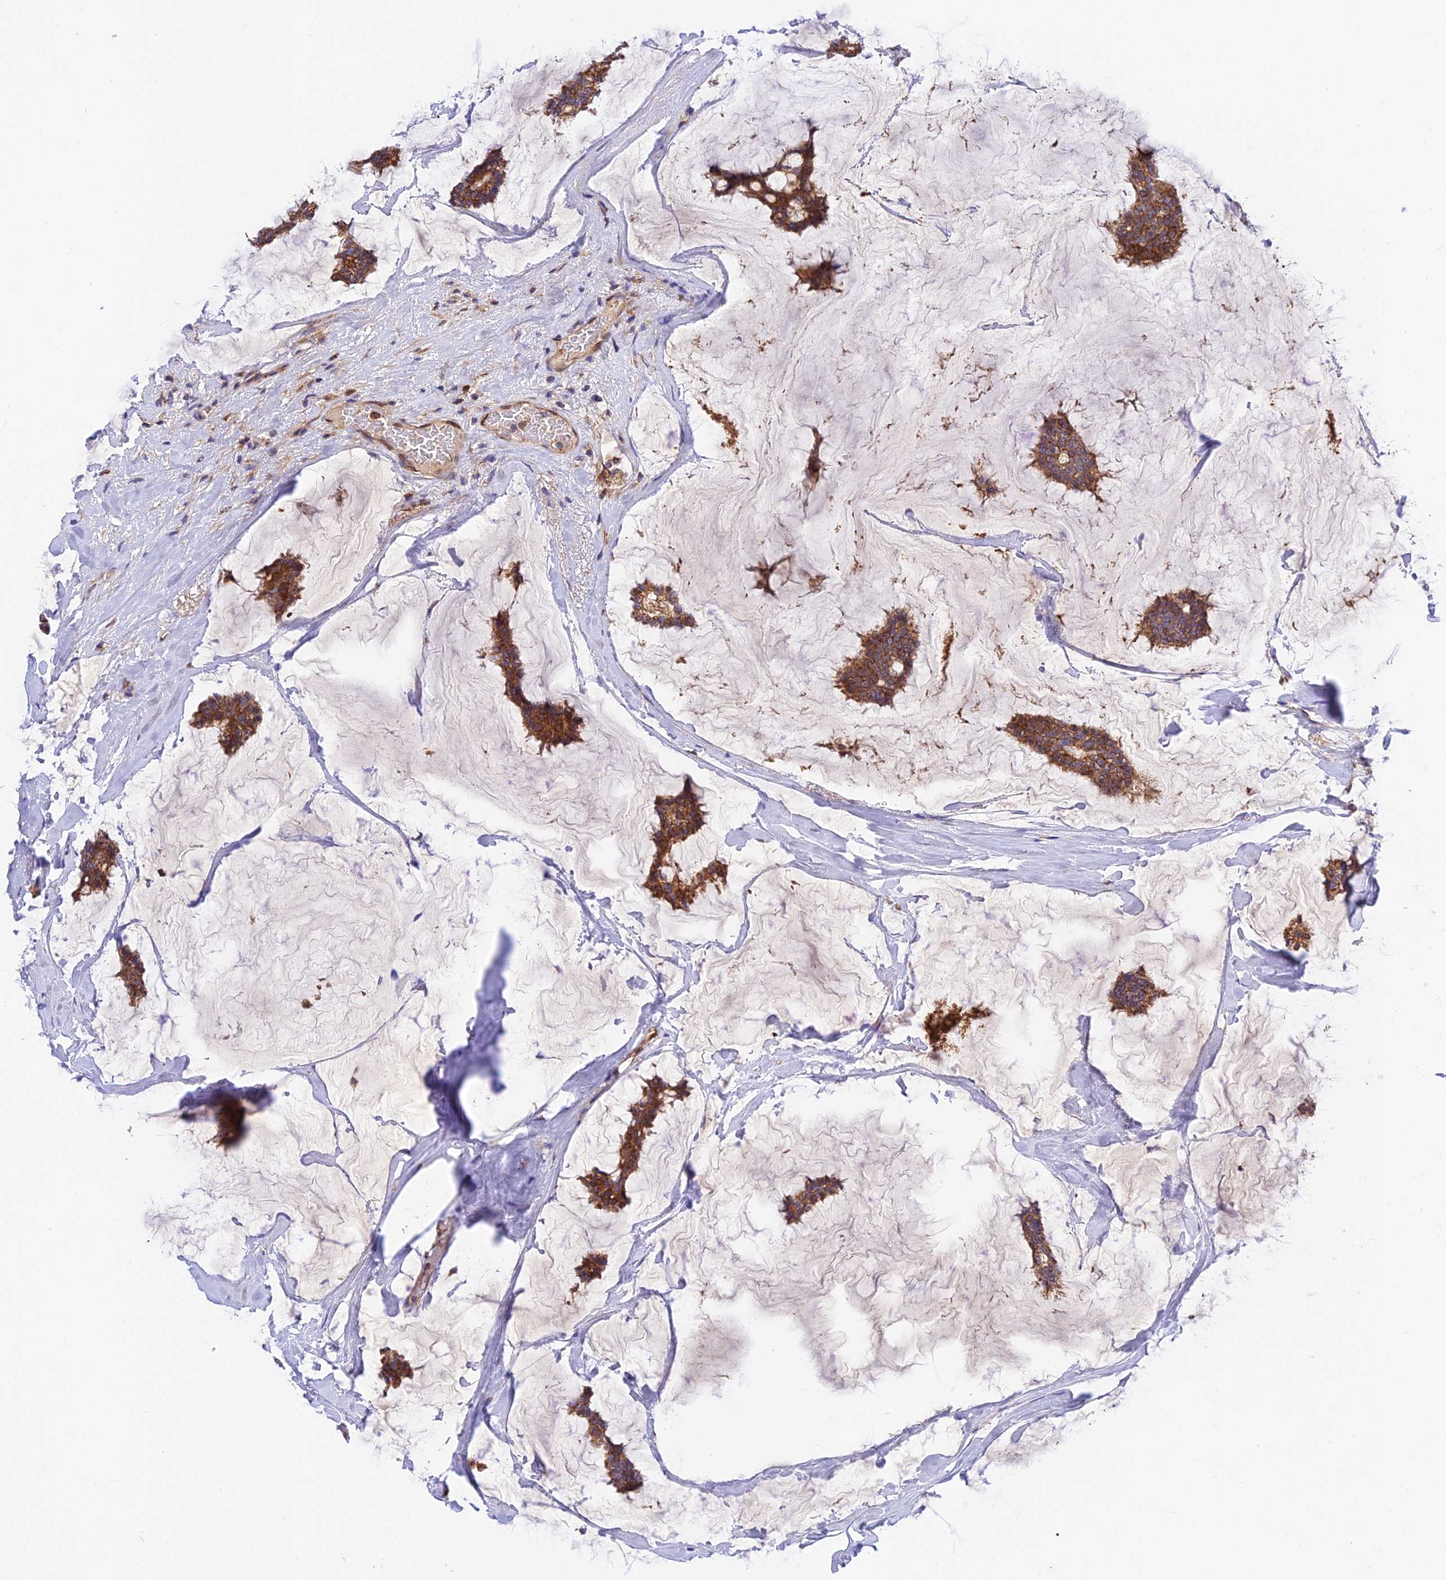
{"staining": {"intensity": "moderate", "quantity": ">75%", "location": "cytoplasmic/membranous"}, "tissue": "breast cancer", "cell_type": "Tumor cells", "image_type": "cancer", "snomed": [{"axis": "morphology", "description": "Duct carcinoma"}, {"axis": "topography", "description": "Breast"}], "caption": "Immunohistochemical staining of breast intraductal carcinoma reveals medium levels of moderate cytoplasmic/membranous staining in about >75% of tumor cells.", "gene": "PODNL1", "patient": {"sex": "female", "age": 93}}